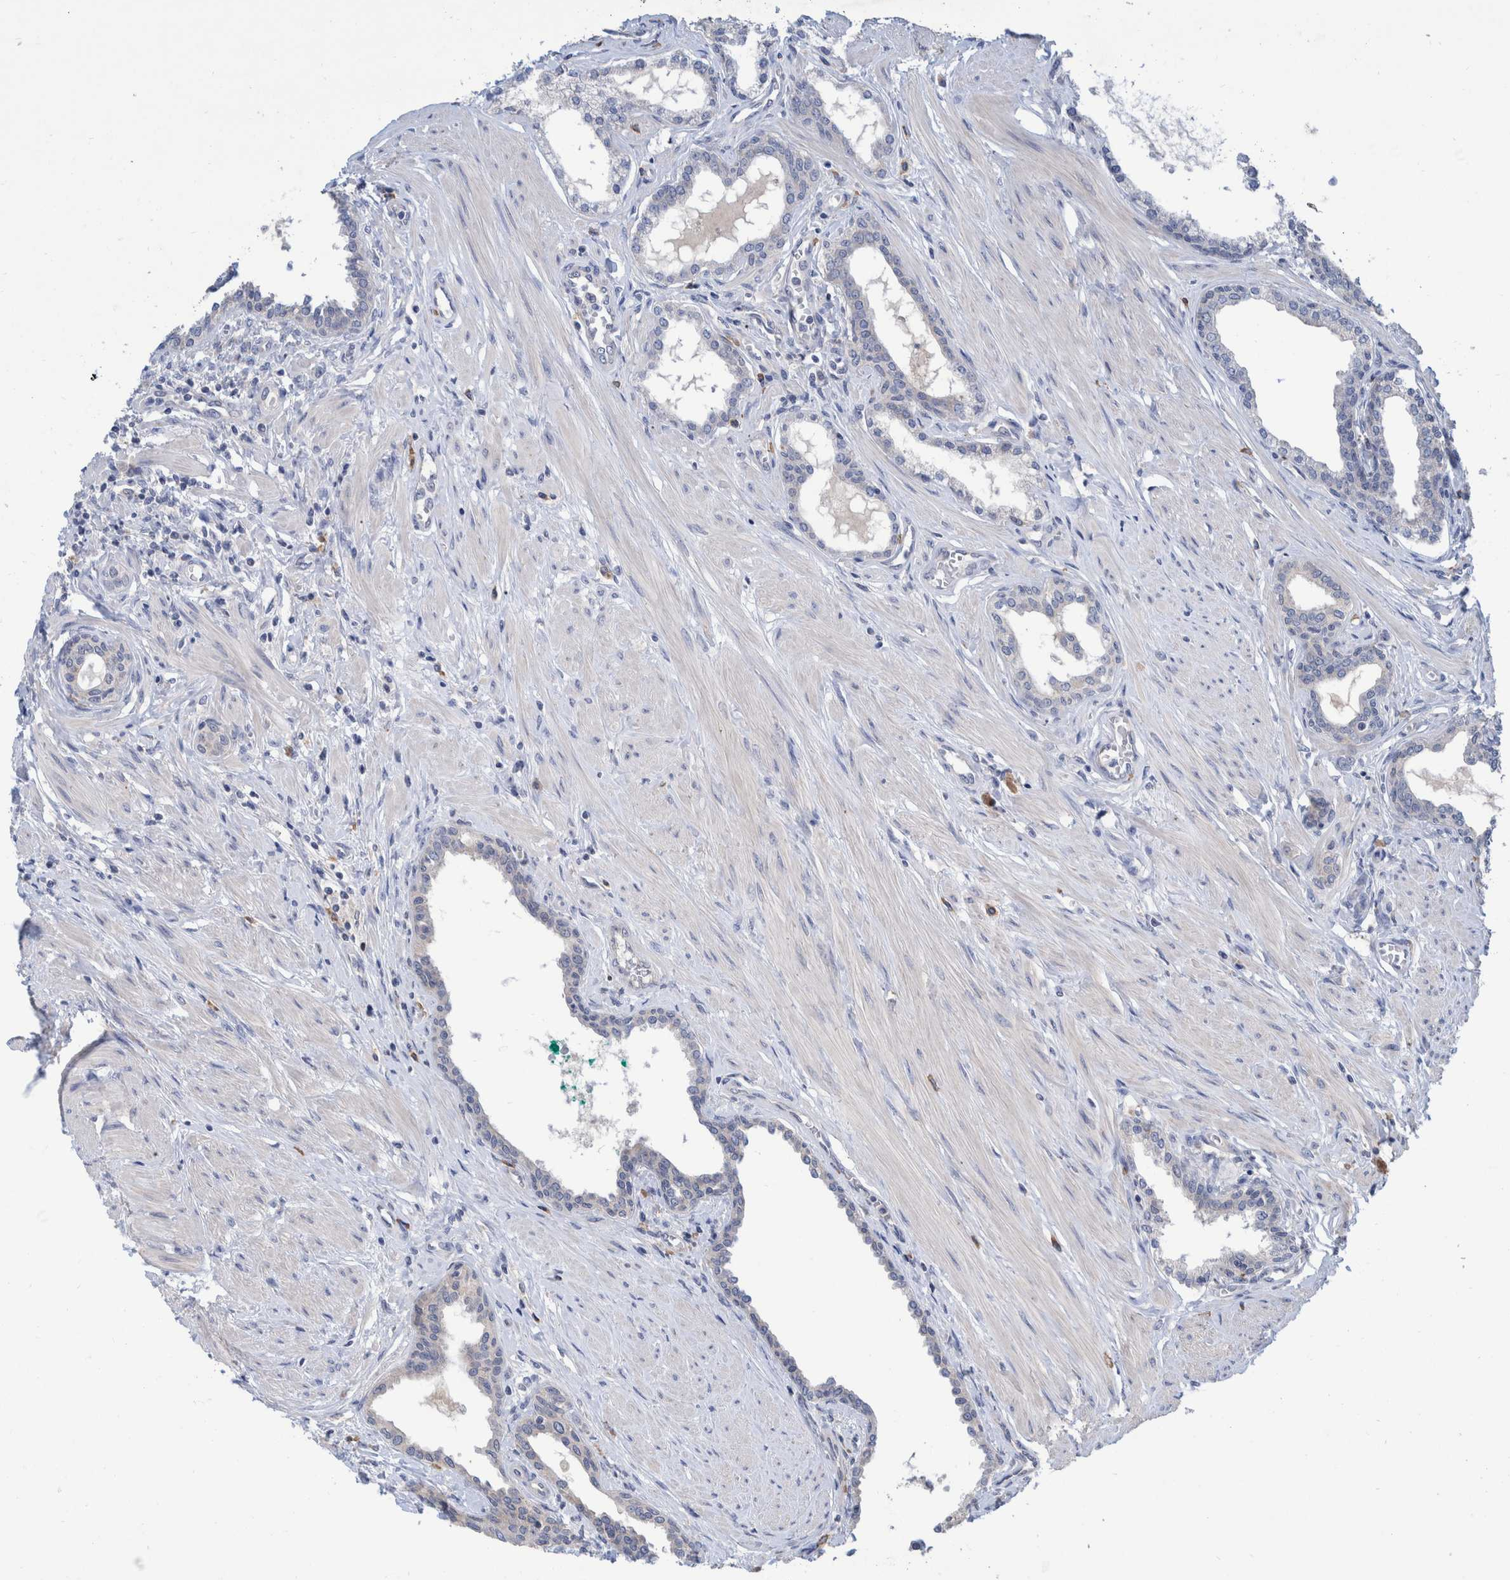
{"staining": {"intensity": "negative", "quantity": "none", "location": "none"}, "tissue": "prostate cancer", "cell_type": "Tumor cells", "image_type": "cancer", "snomed": [{"axis": "morphology", "description": "Adenocarcinoma, High grade"}, {"axis": "topography", "description": "Prostate"}], "caption": "There is no significant positivity in tumor cells of prostate cancer. (IHC, brightfield microscopy, high magnification).", "gene": "PLPBP", "patient": {"sex": "male", "age": 52}}